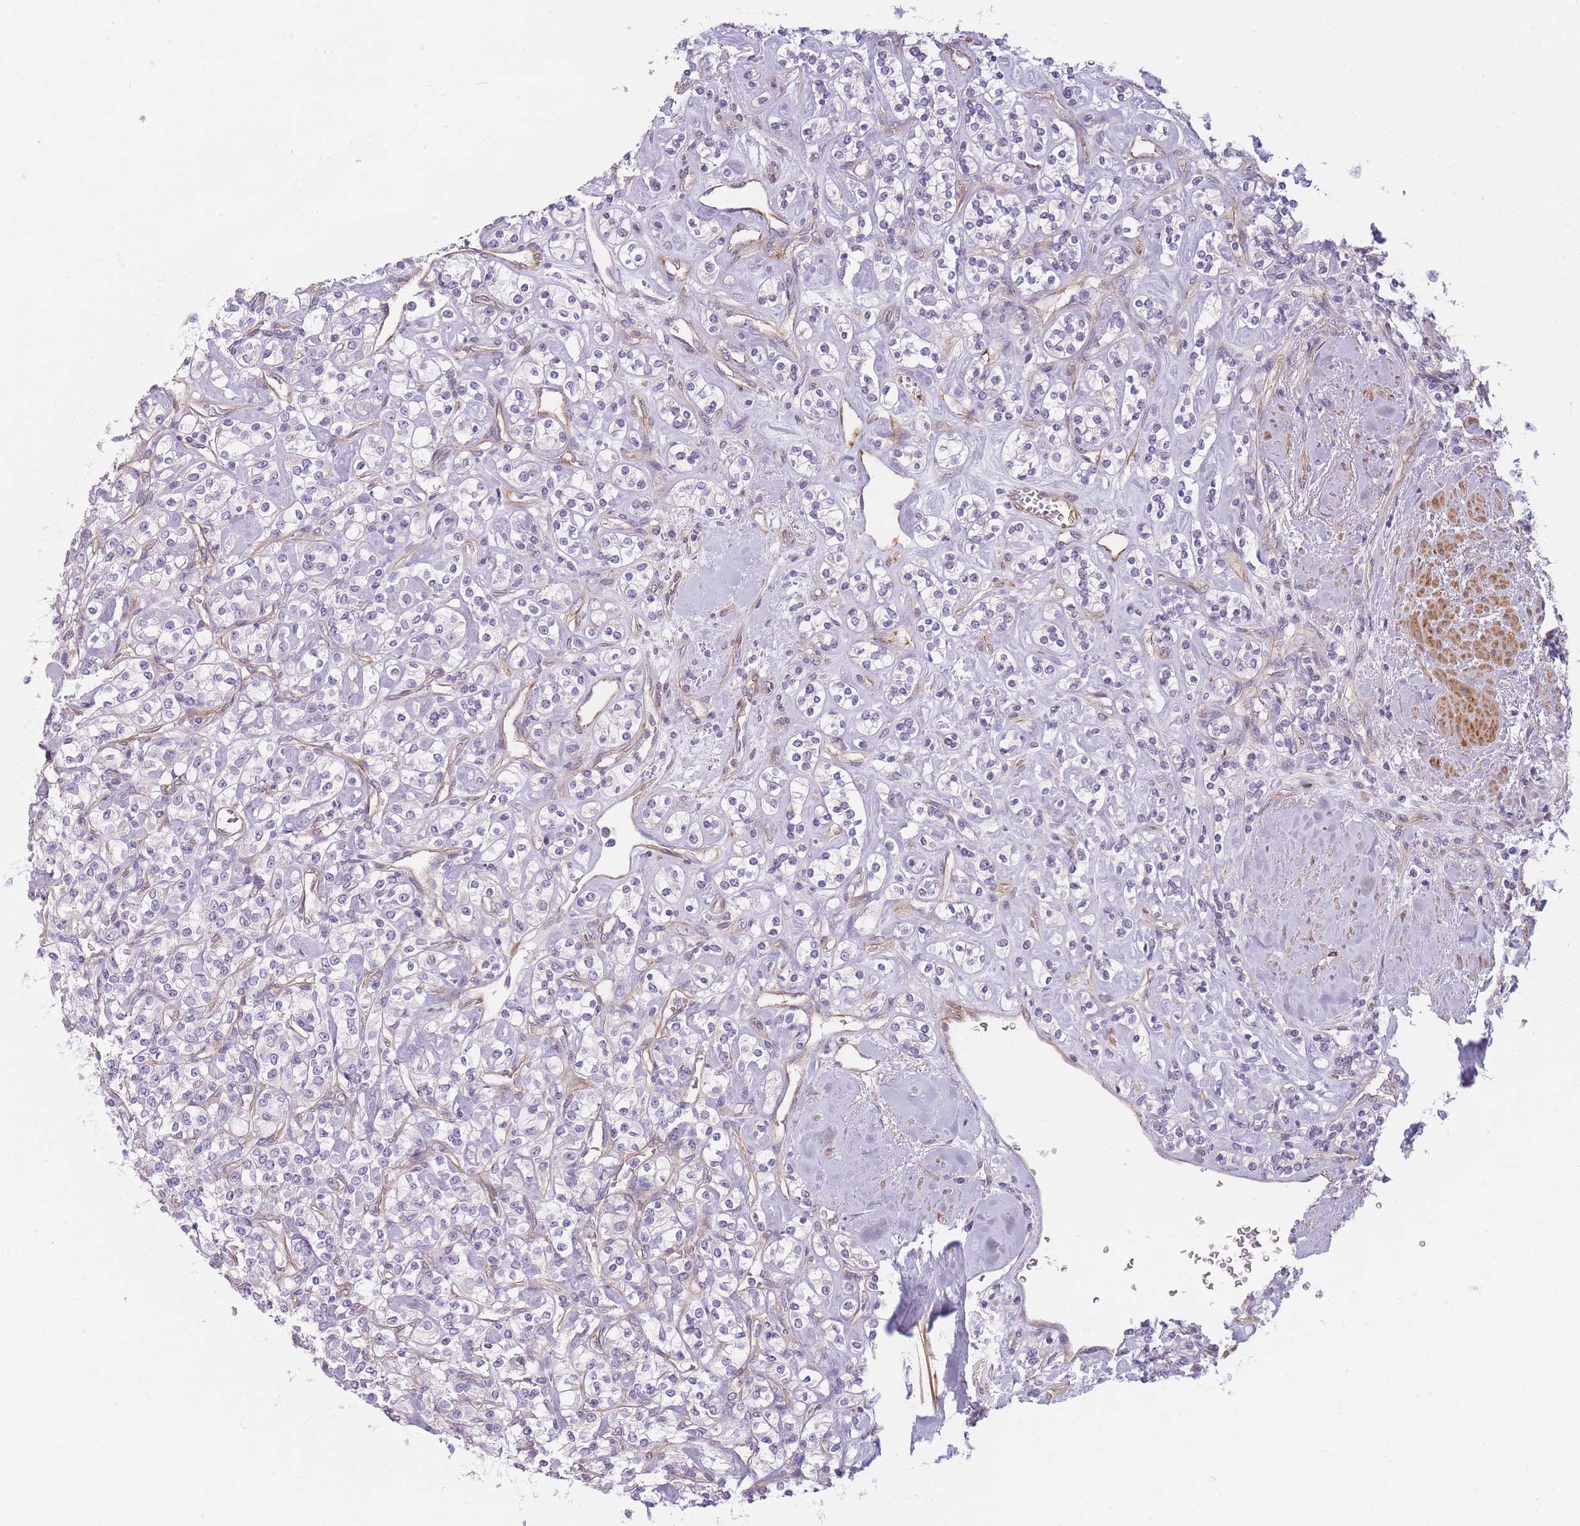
{"staining": {"intensity": "negative", "quantity": "none", "location": "none"}, "tissue": "renal cancer", "cell_type": "Tumor cells", "image_type": "cancer", "snomed": [{"axis": "morphology", "description": "Adenocarcinoma, NOS"}, {"axis": "topography", "description": "Kidney"}], "caption": "DAB (3,3'-diaminobenzidine) immunohistochemical staining of human adenocarcinoma (renal) reveals no significant expression in tumor cells. (Stains: DAB (3,3'-diaminobenzidine) immunohistochemistry (IHC) with hematoxylin counter stain, Microscopy: brightfield microscopy at high magnification).", "gene": "SLC7A6", "patient": {"sex": "male", "age": 77}}